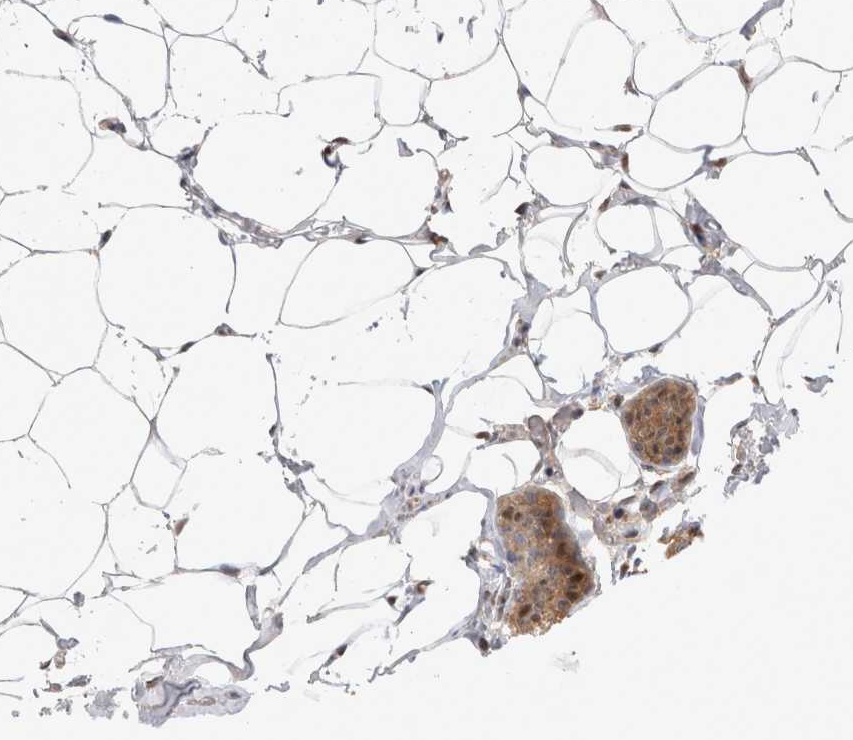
{"staining": {"intensity": "moderate", "quantity": ">75%", "location": "cytoplasmic/membranous"}, "tissue": "adipose tissue", "cell_type": "Adipocytes", "image_type": "normal", "snomed": [{"axis": "morphology", "description": "Normal tissue, NOS"}, {"axis": "morphology", "description": "Fibrosis, NOS"}, {"axis": "topography", "description": "Breast"}, {"axis": "topography", "description": "Adipose tissue"}], "caption": "Immunohistochemical staining of benign adipose tissue displays >75% levels of moderate cytoplasmic/membranous protein expression in approximately >75% of adipocytes. Nuclei are stained in blue.", "gene": "HTT", "patient": {"sex": "female", "age": 39}}